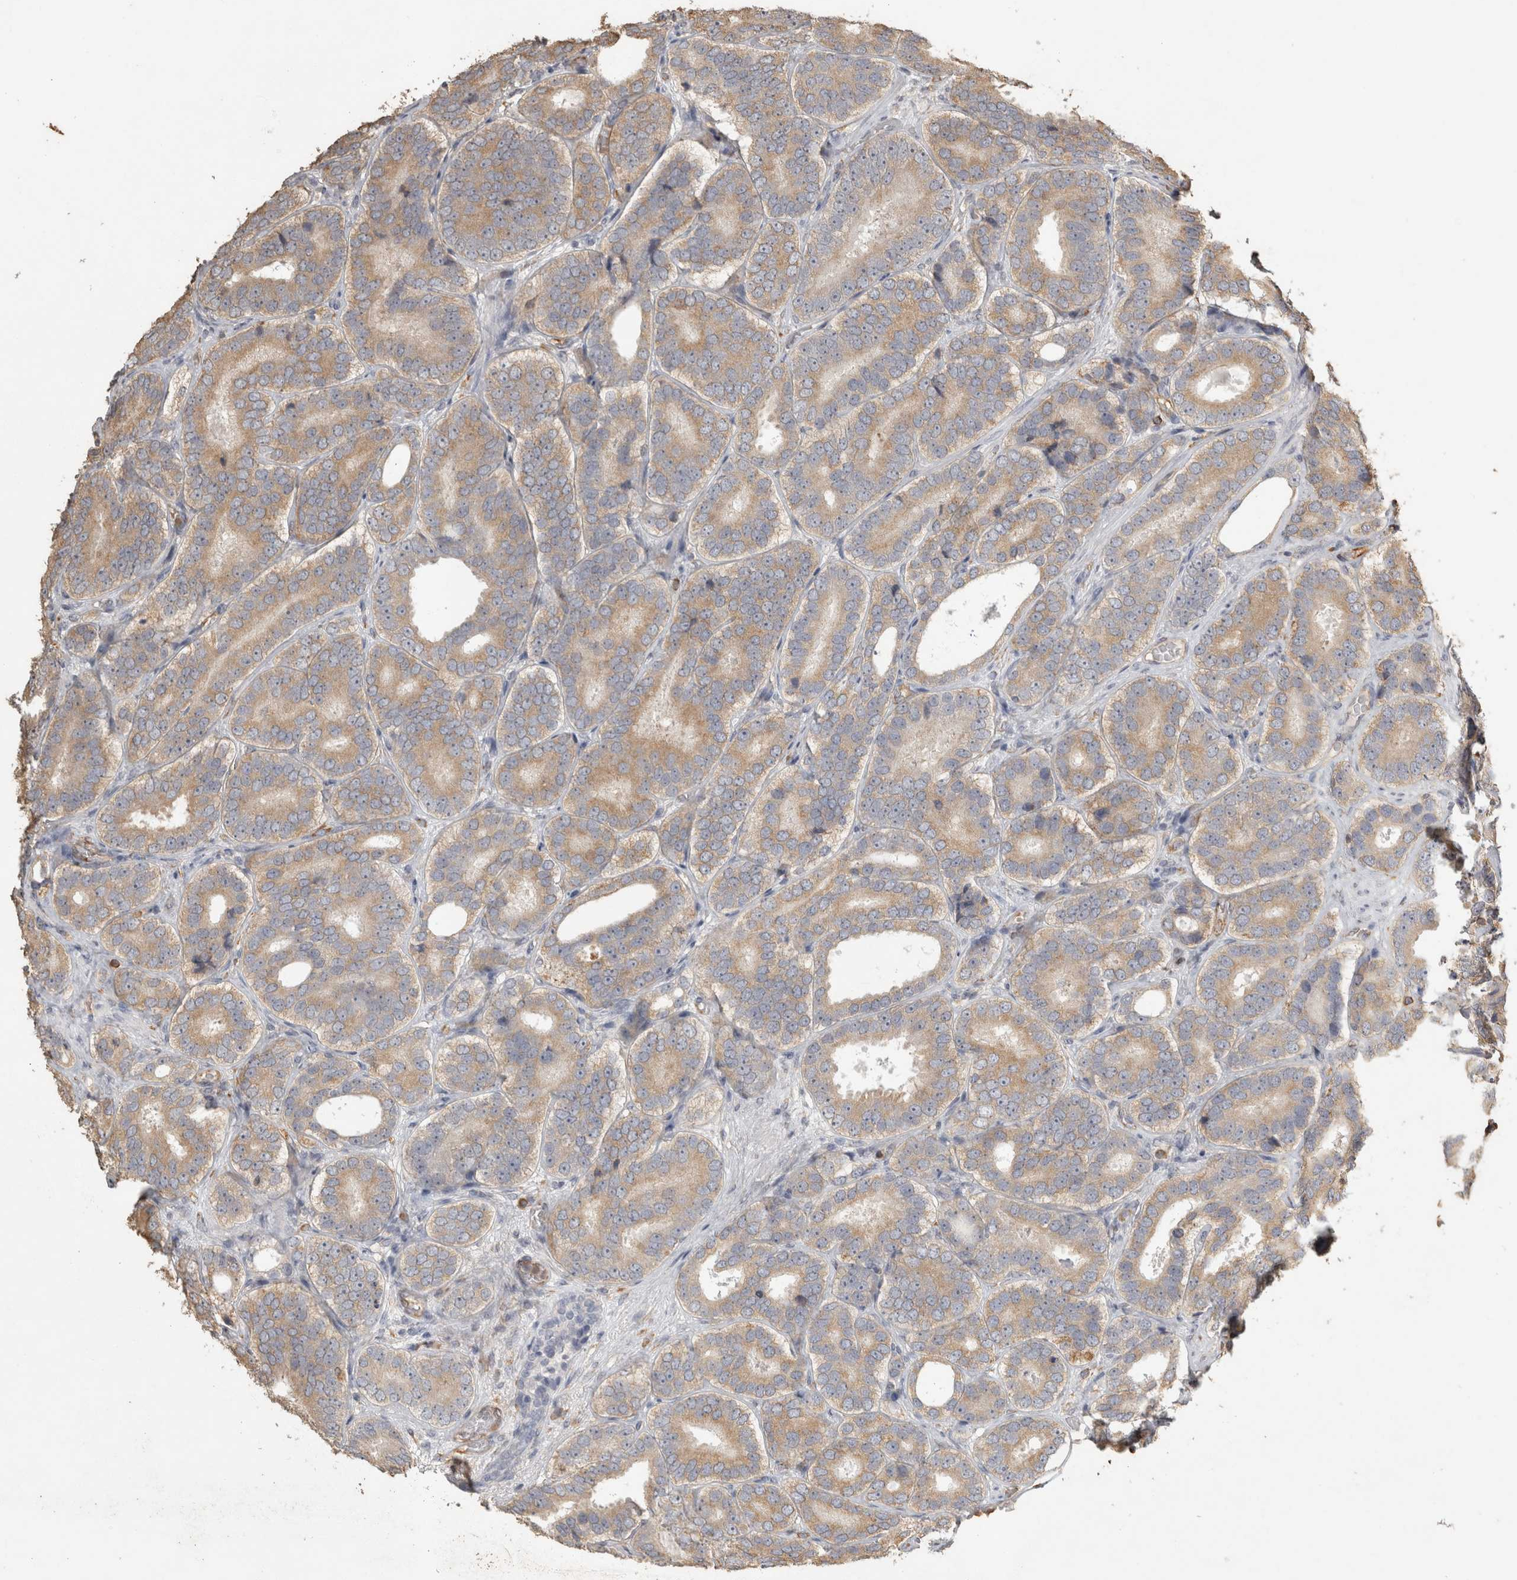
{"staining": {"intensity": "weak", "quantity": ">75%", "location": "cytoplasmic/membranous"}, "tissue": "prostate cancer", "cell_type": "Tumor cells", "image_type": "cancer", "snomed": [{"axis": "morphology", "description": "Adenocarcinoma, High grade"}, {"axis": "topography", "description": "Prostate"}], "caption": "Immunohistochemistry (DAB (3,3'-diaminobenzidine)) staining of prostate cancer (high-grade adenocarcinoma) exhibits weak cytoplasmic/membranous protein staining in about >75% of tumor cells.", "gene": "REPS2", "patient": {"sex": "male", "age": 56}}